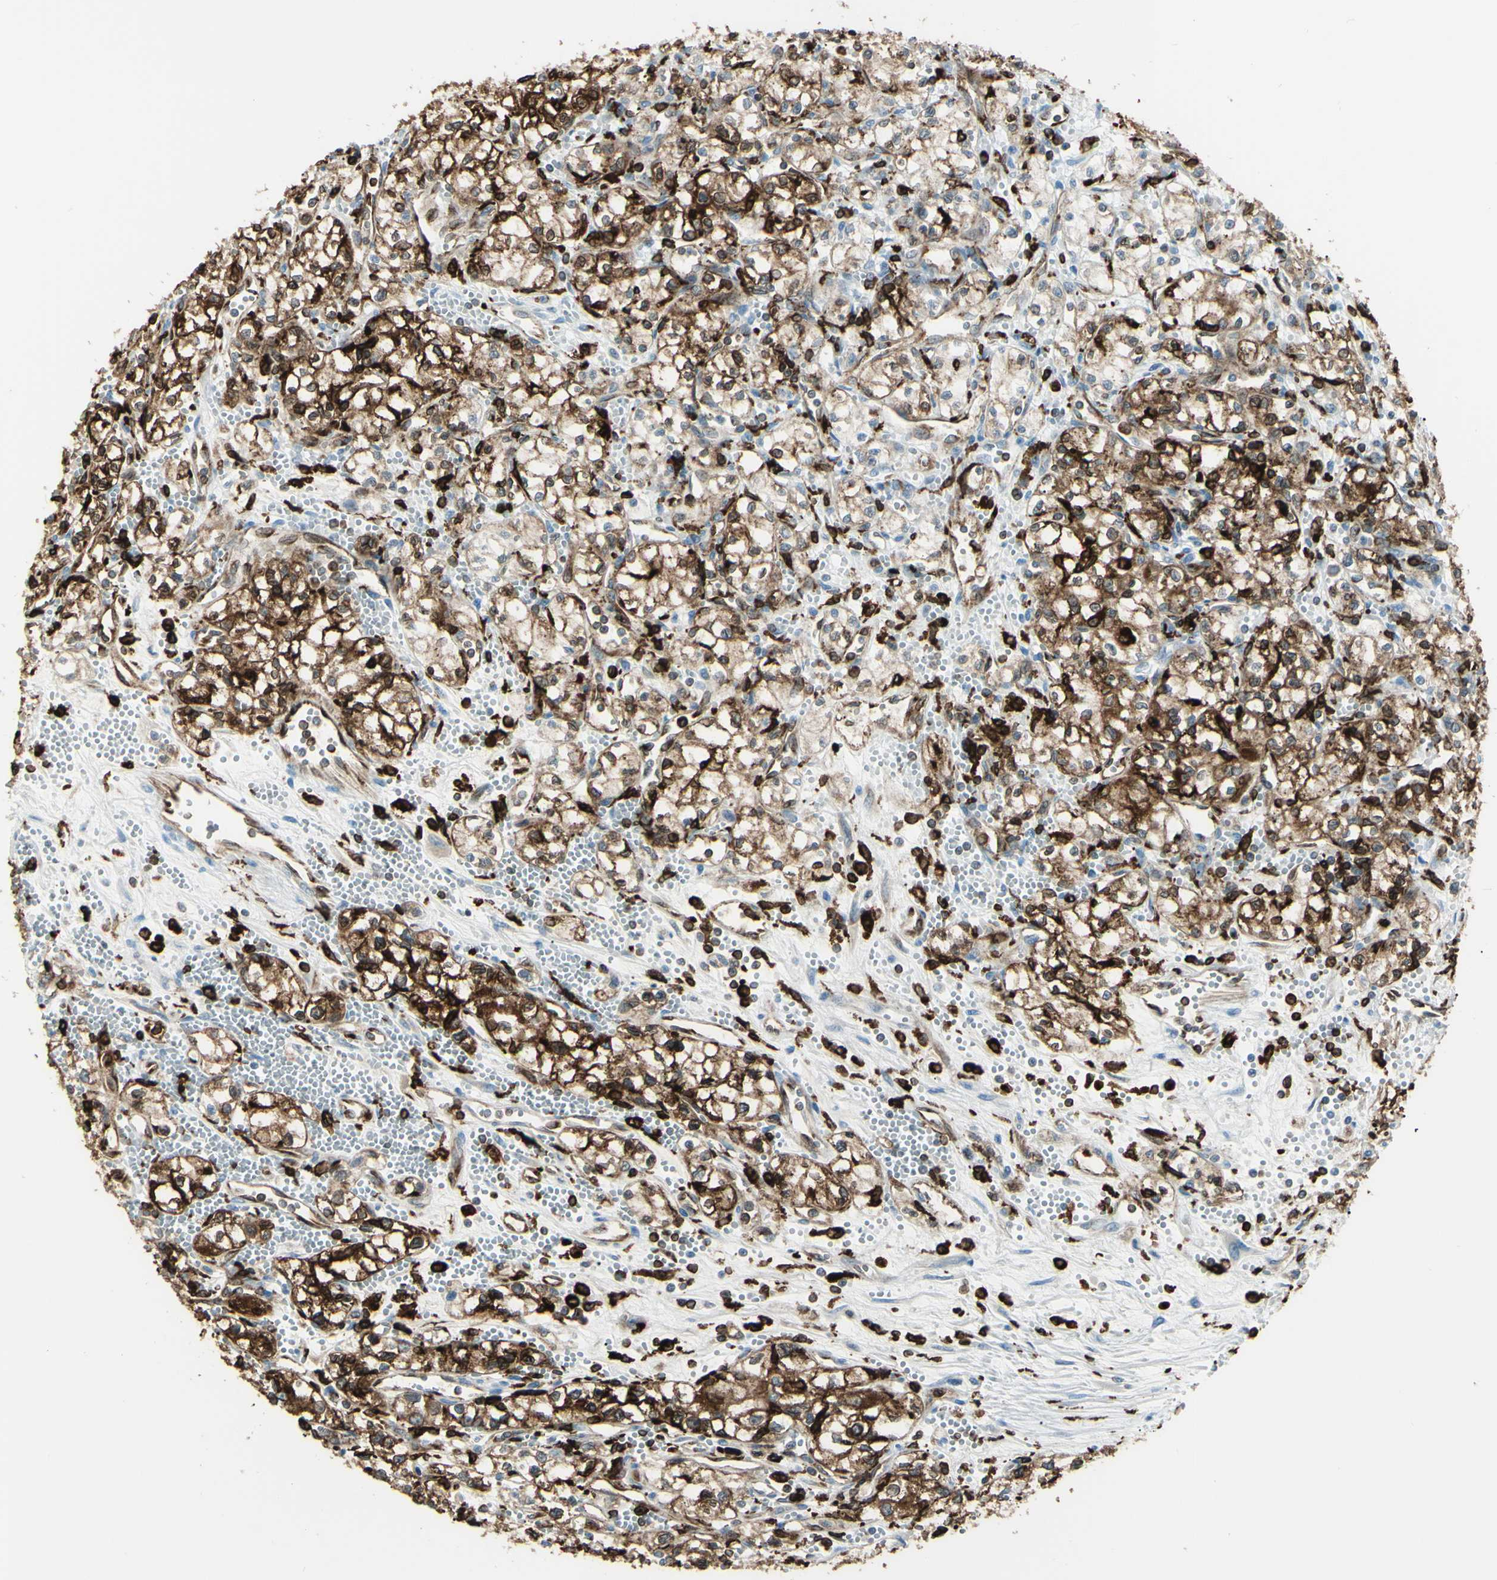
{"staining": {"intensity": "moderate", "quantity": ">75%", "location": "cytoplasmic/membranous"}, "tissue": "renal cancer", "cell_type": "Tumor cells", "image_type": "cancer", "snomed": [{"axis": "morphology", "description": "Normal tissue, NOS"}, {"axis": "morphology", "description": "Adenocarcinoma, NOS"}, {"axis": "topography", "description": "Kidney"}], "caption": "Immunohistochemistry histopathology image of neoplastic tissue: human renal adenocarcinoma stained using immunohistochemistry (IHC) reveals medium levels of moderate protein expression localized specifically in the cytoplasmic/membranous of tumor cells, appearing as a cytoplasmic/membranous brown color.", "gene": "CD74", "patient": {"sex": "male", "age": 59}}